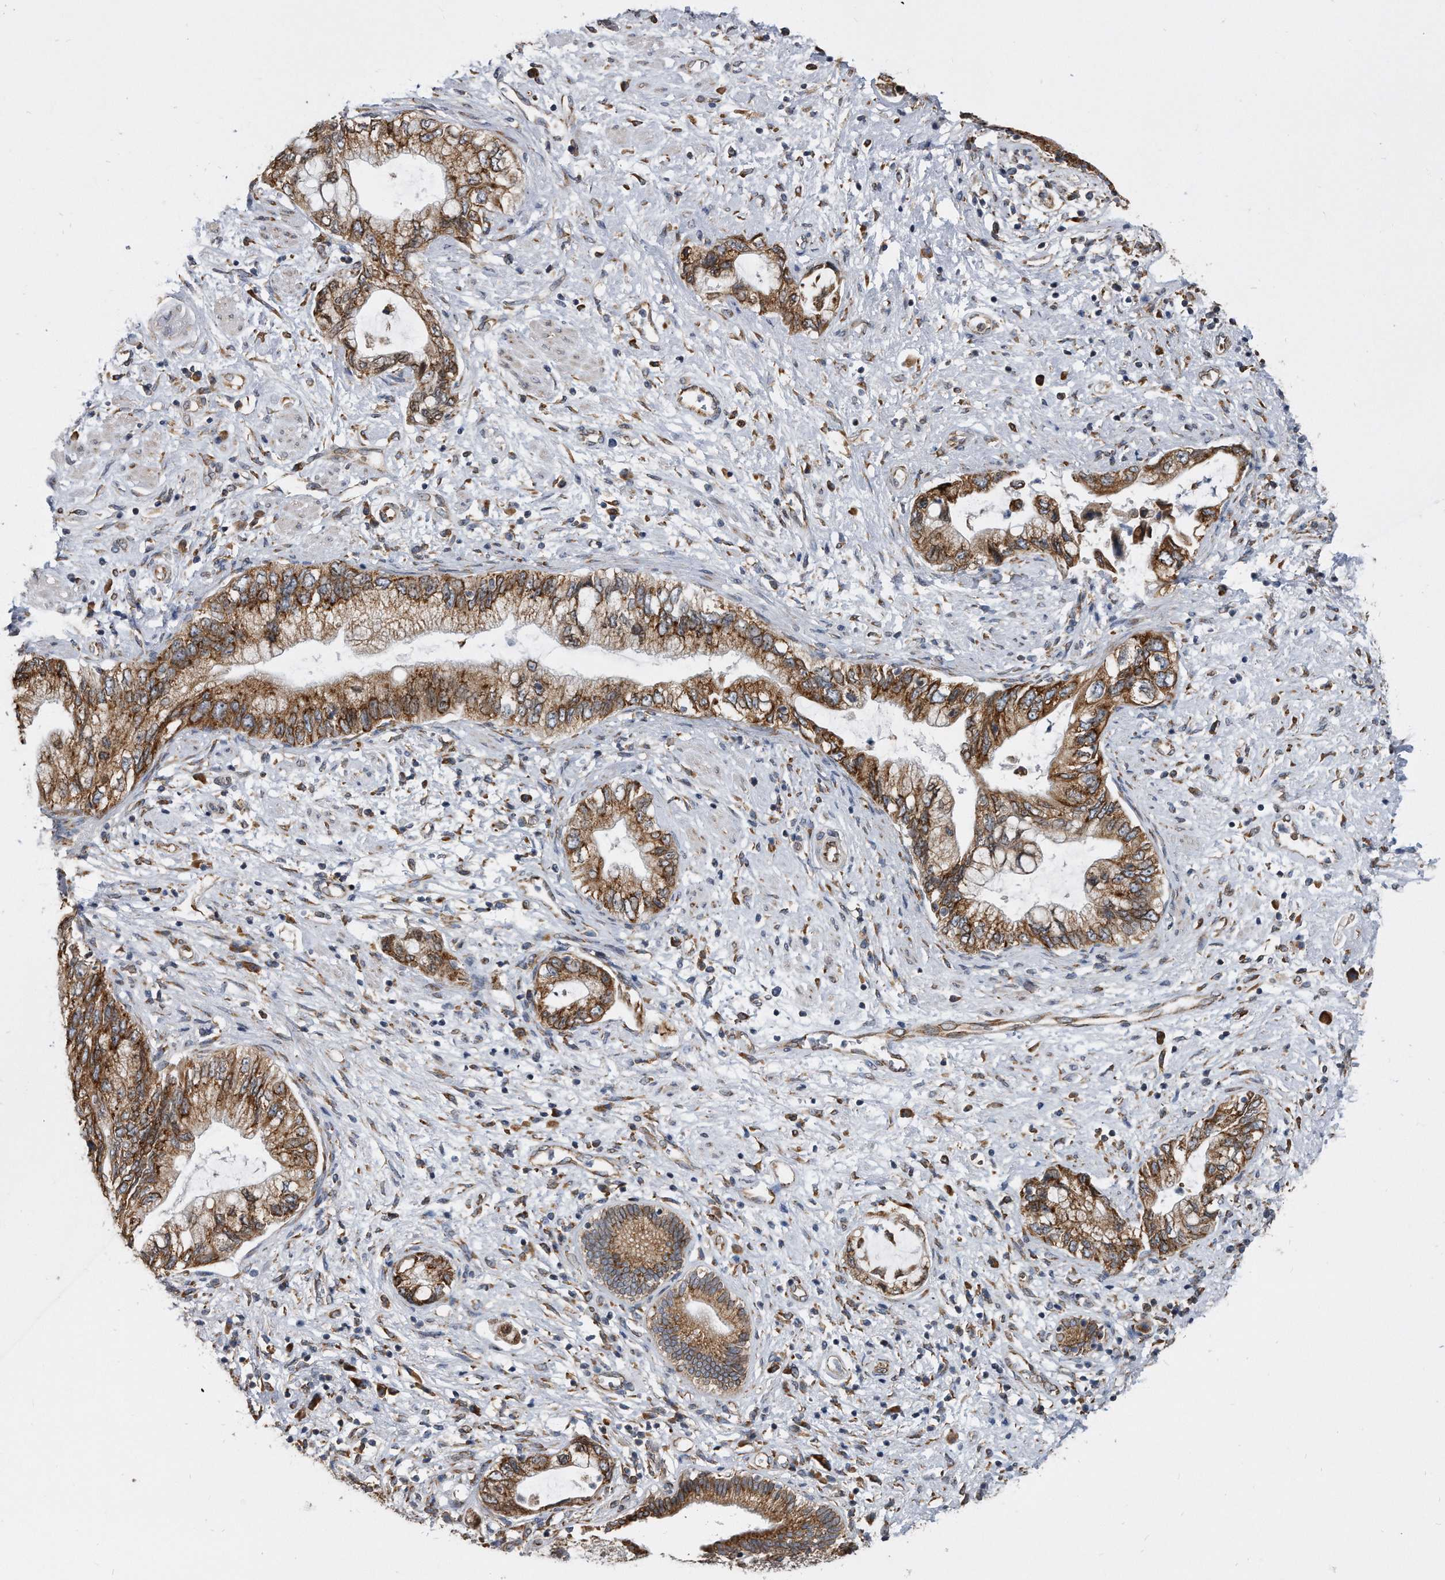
{"staining": {"intensity": "strong", "quantity": ">75%", "location": "cytoplasmic/membranous"}, "tissue": "pancreatic cancer", "cell_type": "Tumor cells", "image_type": "cancer", "snomed": [{"axis": "morphology", "description": "Adenocarcinoma, NOS"}, {"axis": "topography", "description": "Pancreas"}], "caption": "DAB (3,3'-diaminobenzidine) immunohistochemical staining of human pancreatic cancer shows strong cytoplasmic/membranous protein staining in about >75% of tumor cells.", "gene": "CCDC47", "patient": {"sex": "female", "age": 73}}